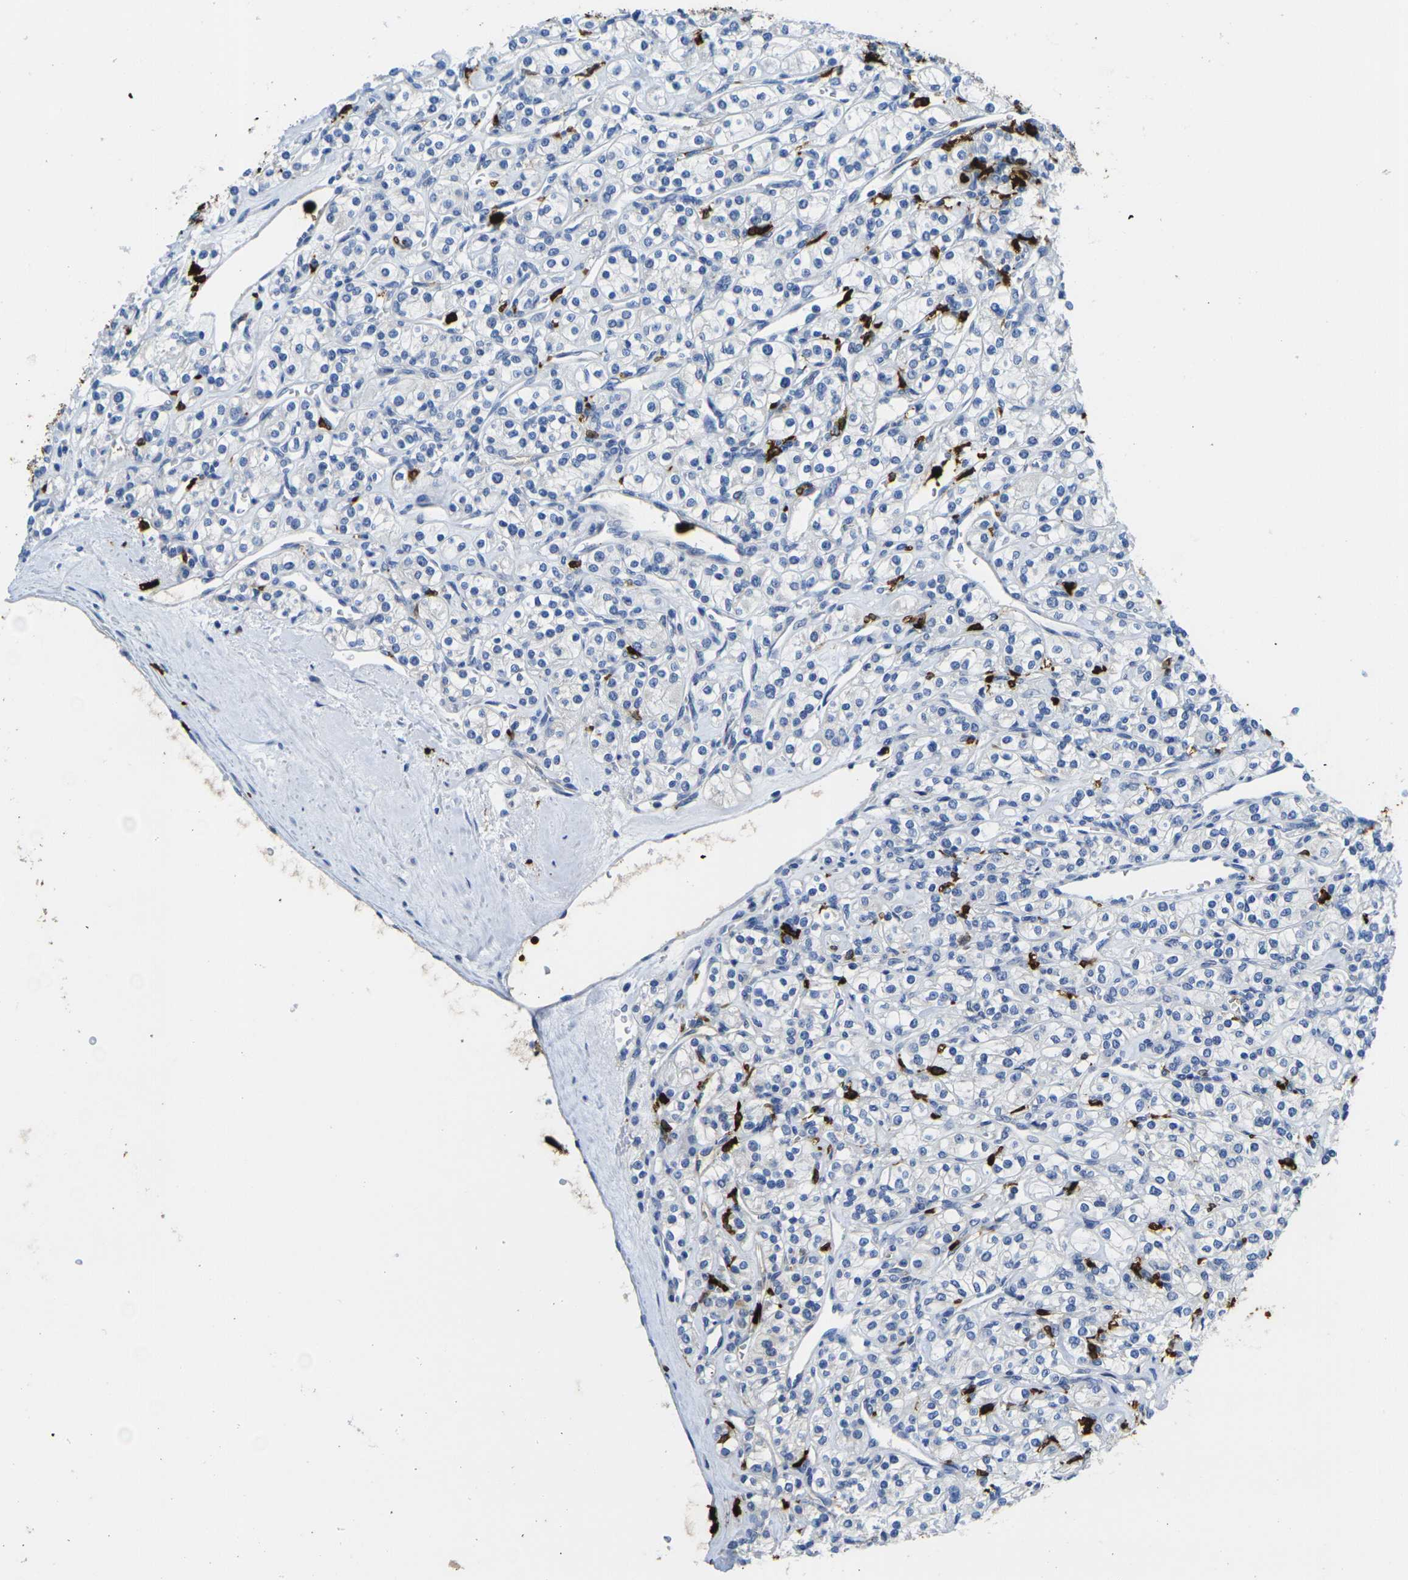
{"staining": {"intensity": "negative", "quantity": "none", "location": "none"}, "tissue": "renal cancer", "cell_type": "Tumor cells", "image_type": "cancer", "snomed": [{"axis": "morphology", "description": "Adenocarcinoma, NOS"}, {"axis": "topography", "description": "Kidney"}], "caption": "Human adenocarcinoma (renal) stained for a protein using immunohistochemistry reveals no positivity in tumor cells.", "gene": "S100A9", "patient": {"sex": "male", "age": 77}}